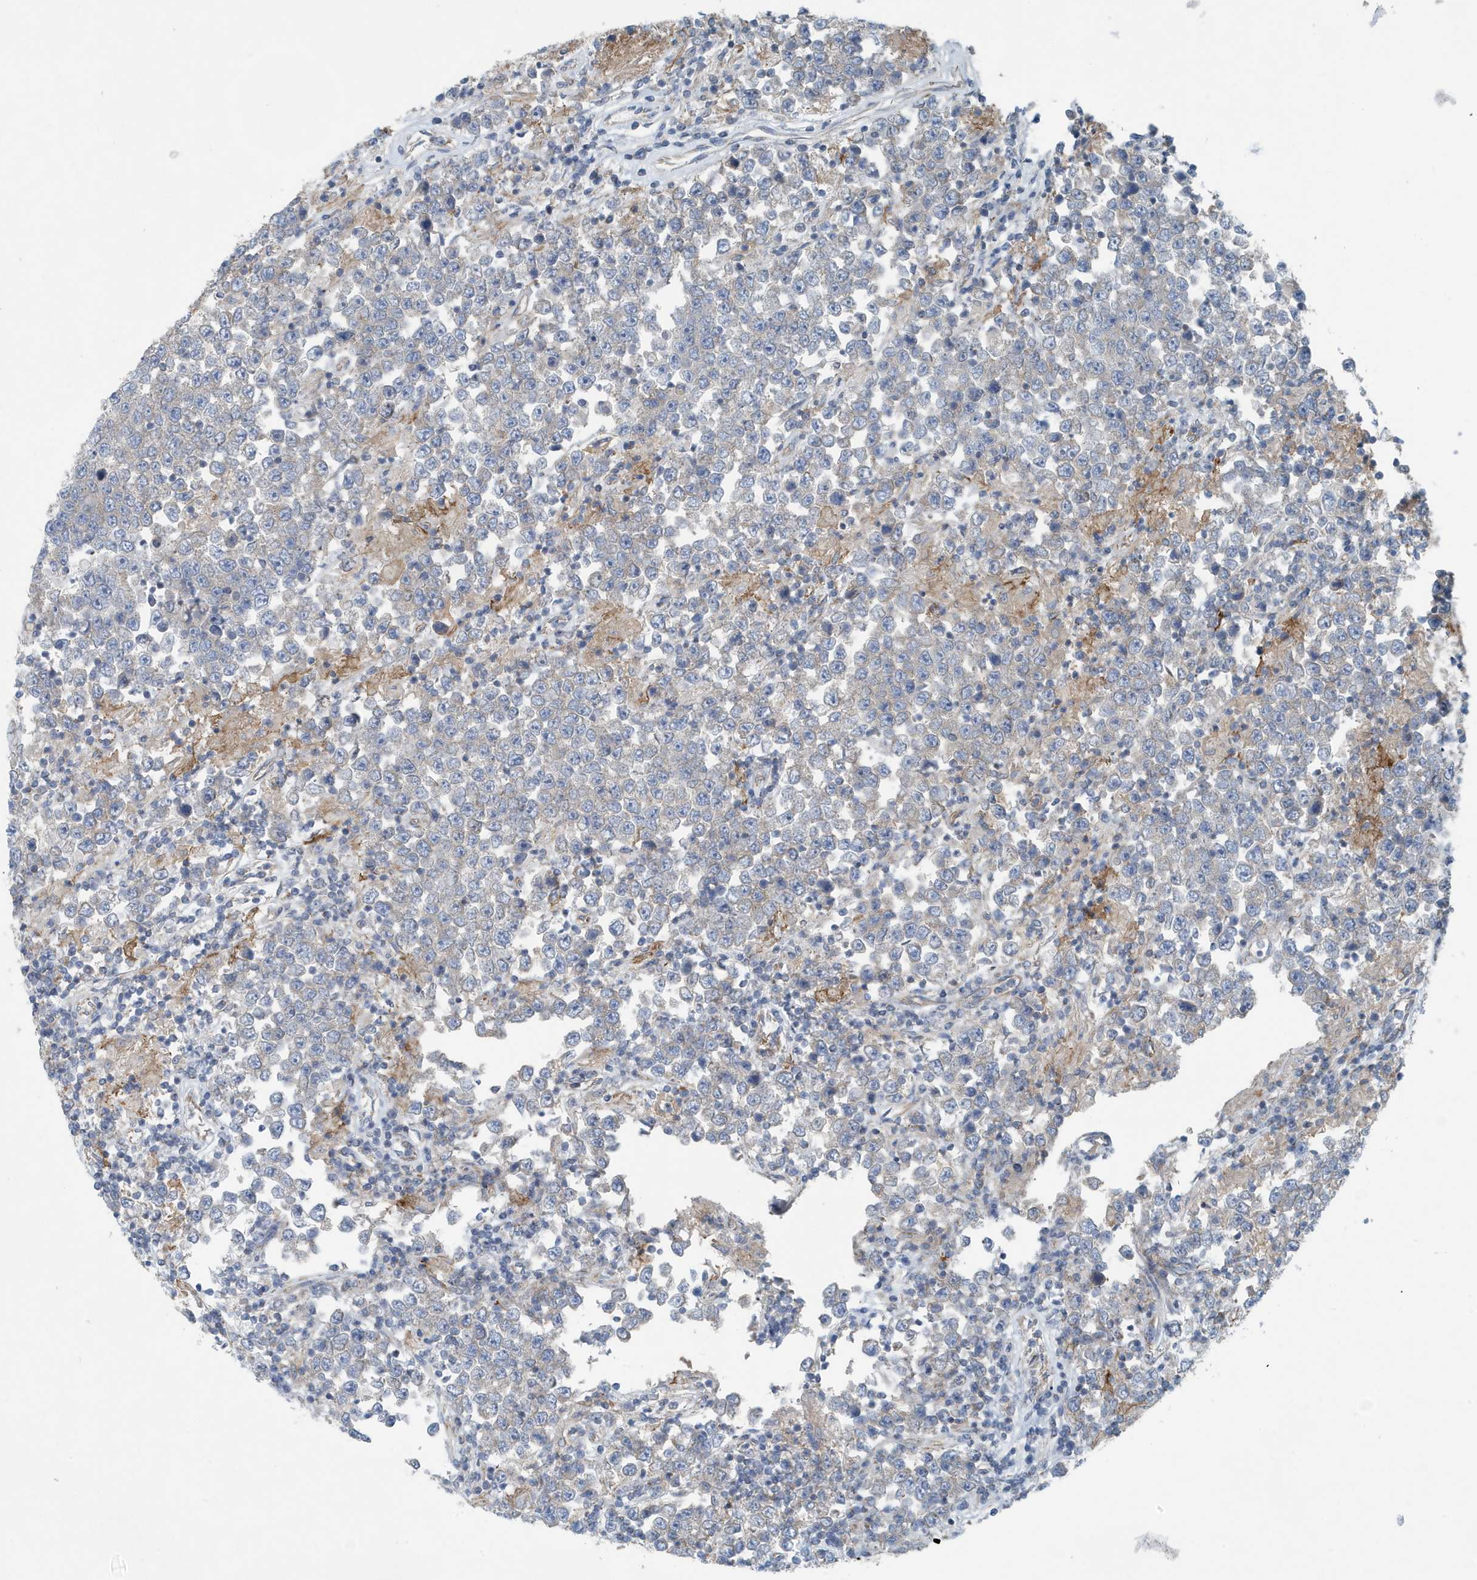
{"staining": {"intensity": "negative", "quantity": "none", "location": "none"}, "tissue": "testis cancer", "cell_type": "Tumor cells", "image_type": "cancer", "snomed": [{"axis": "morphology", "description": "Normal tissue, NOS"}, {"axis": "morphology", "description": "Urothelial carcinoma, High grade"}, {"axis": "morphology", "description": "Seminoma, NOS"}, {"axis": "morphology", "description": "Carcinoma, Embryonal, NOS"}, {"axis": "topography", "description": "Urinary bladder"}, {"axis": "topography", "description": "Testis"}], "caption": "An image of human testis embryonal carcinoma is negative for staining in tumor cells.", "gene": "PPM1M", "patient": {"sex": "male", "age": 41}}